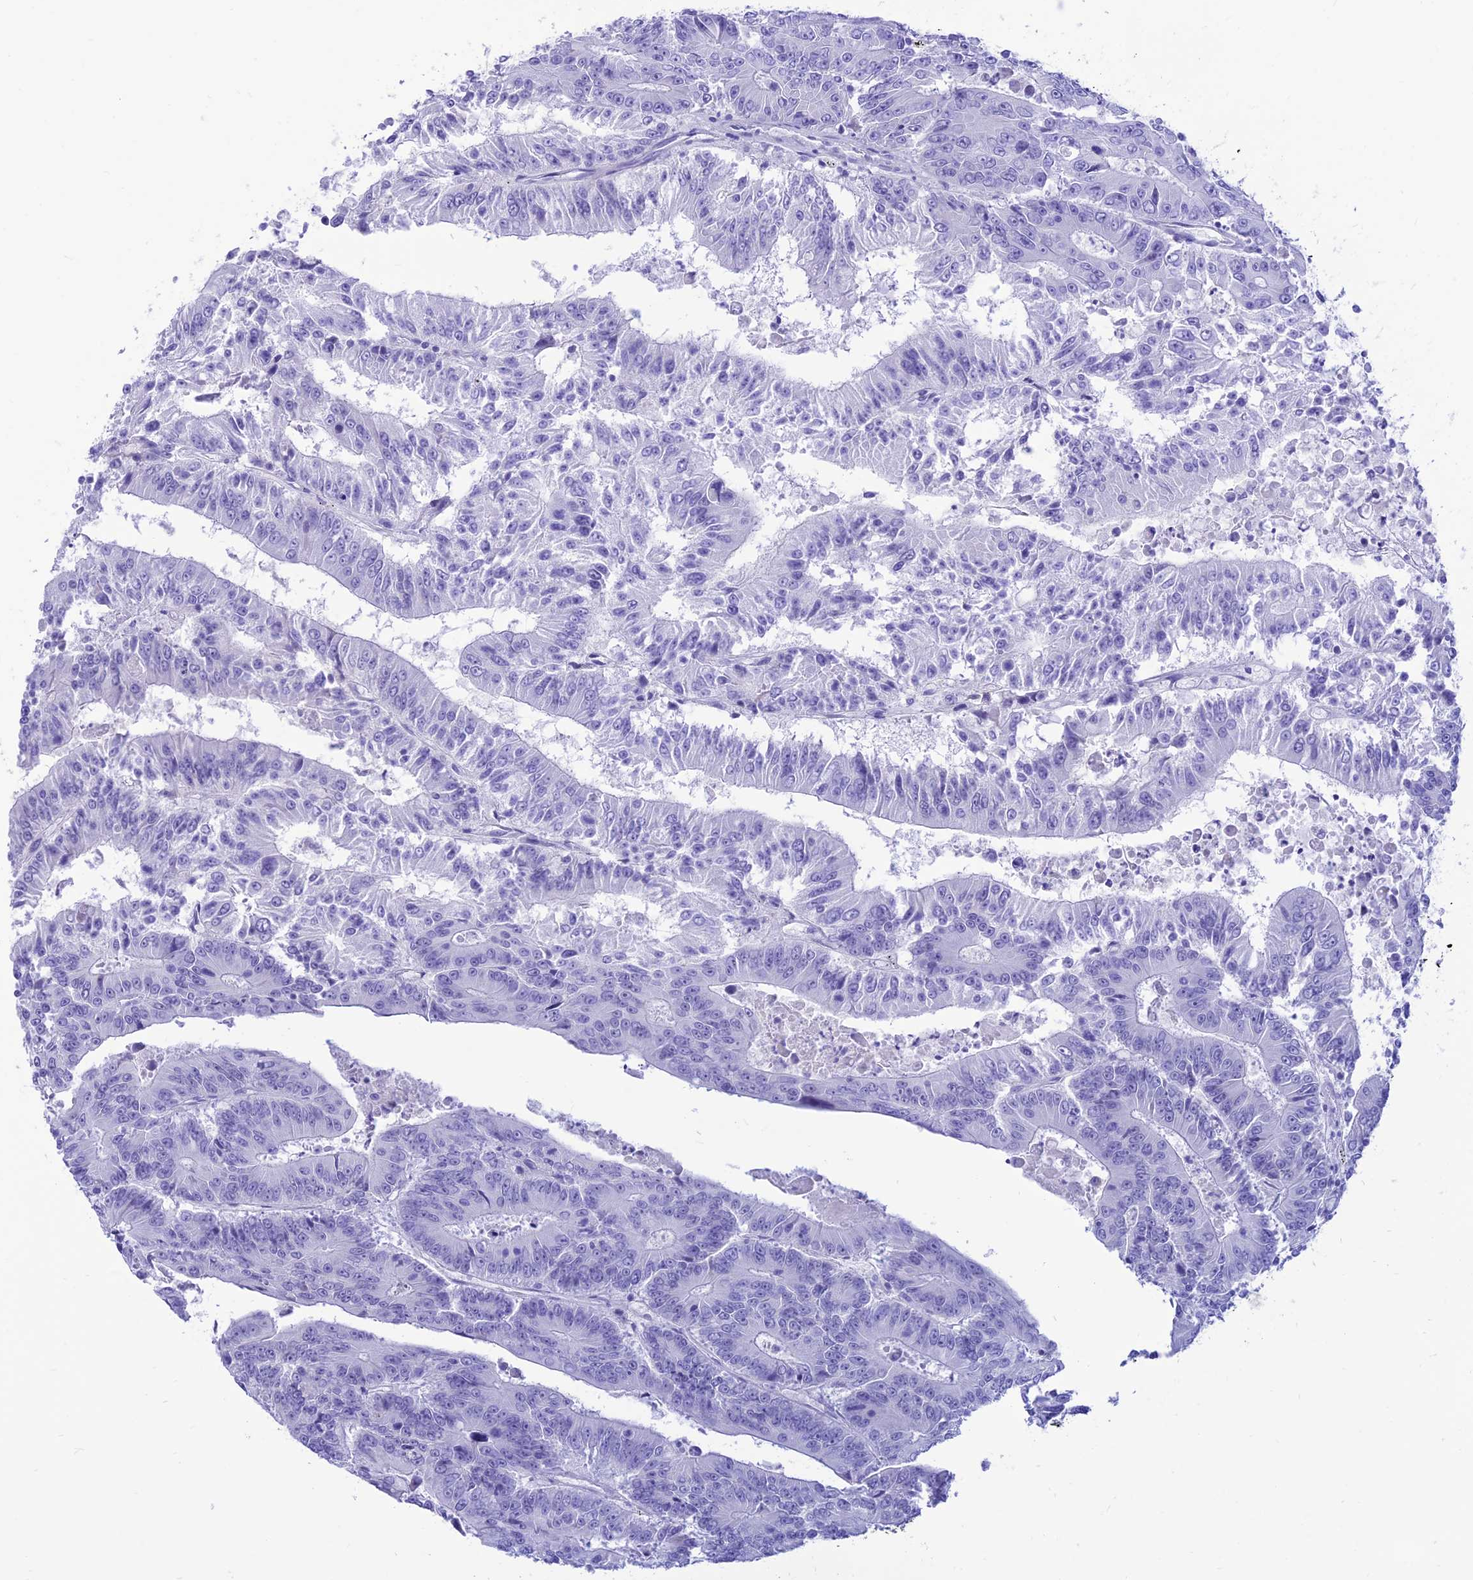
{"staining": {"intensity": "negative", "quantity": "none", "location": "none"}, "tissue": "colorectal cancer", "cell_type": "Tumor cells", "image_type": "cancer", "snomed": [{"axis": "morphology", "description": "Adenocarcinoma, NOS"}, {"axis": "topography", "description": "Colon"}], "caption": "Immunohistochemistry (IHC) micrograph of adenocarcinoma (colorectal) stained for a protein (brown), which reveals no expression in tumor cells.", "gene": "PRNP", "patient": {"sex": "male", "age": 83}}